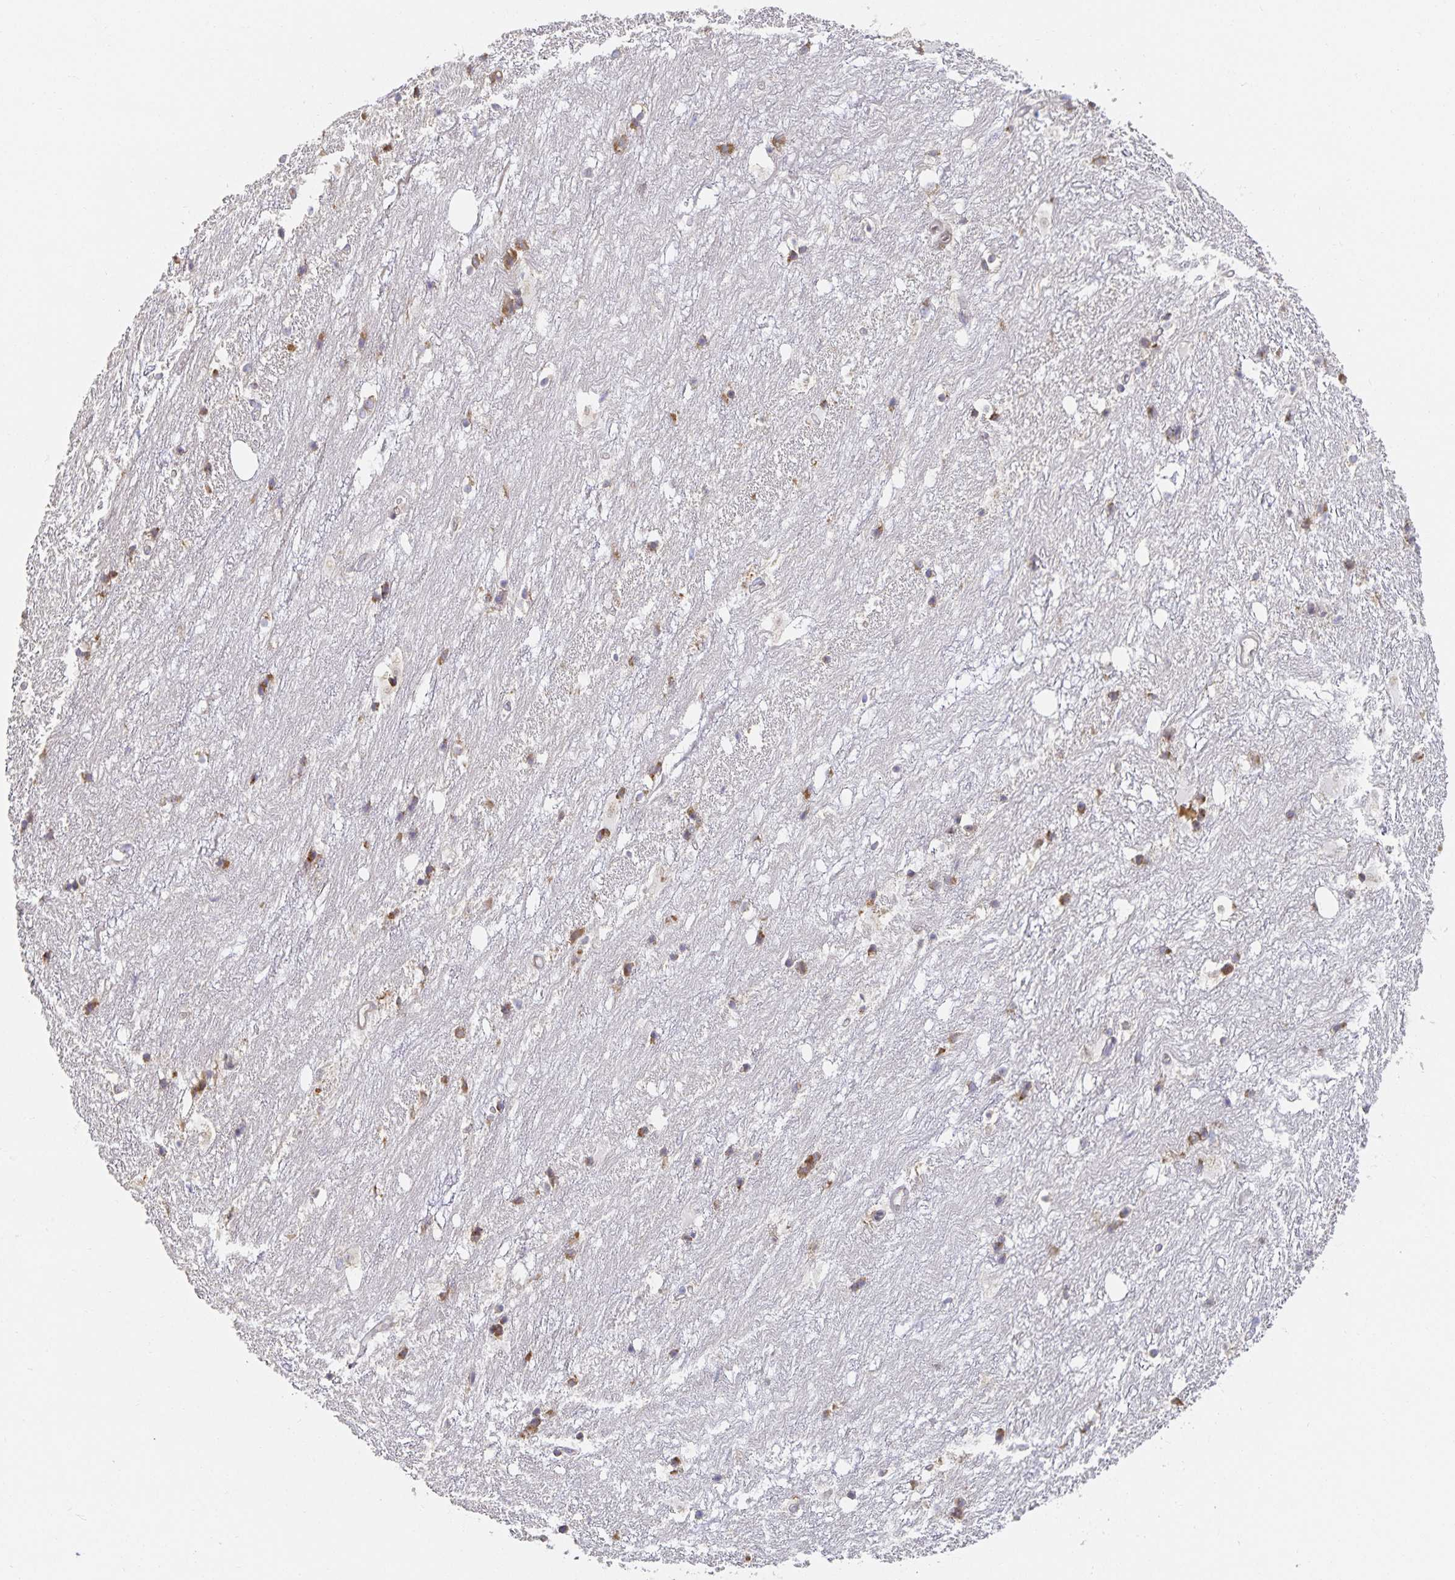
{"staining": {"intensity": "weak", "quantity": "25%-75%", "location": "cytoplasmic/membranous"}, "tissue": "hippocampus", "cell_type": "Glial cells", "image_type": "normal", "snomed": [{"axis": "morphology", "description": "Normal tissue, NOS"}, {"axis": "topography", "description": "Hippocampus"}], "caption": "Glial cells display low levels of weak cytoplasmic/membranous positivity in about 25%-75% of cells in unremarkable hippocampus.", "gene": "NOMO1", "patient": {"sex": "female", "age": 52}}